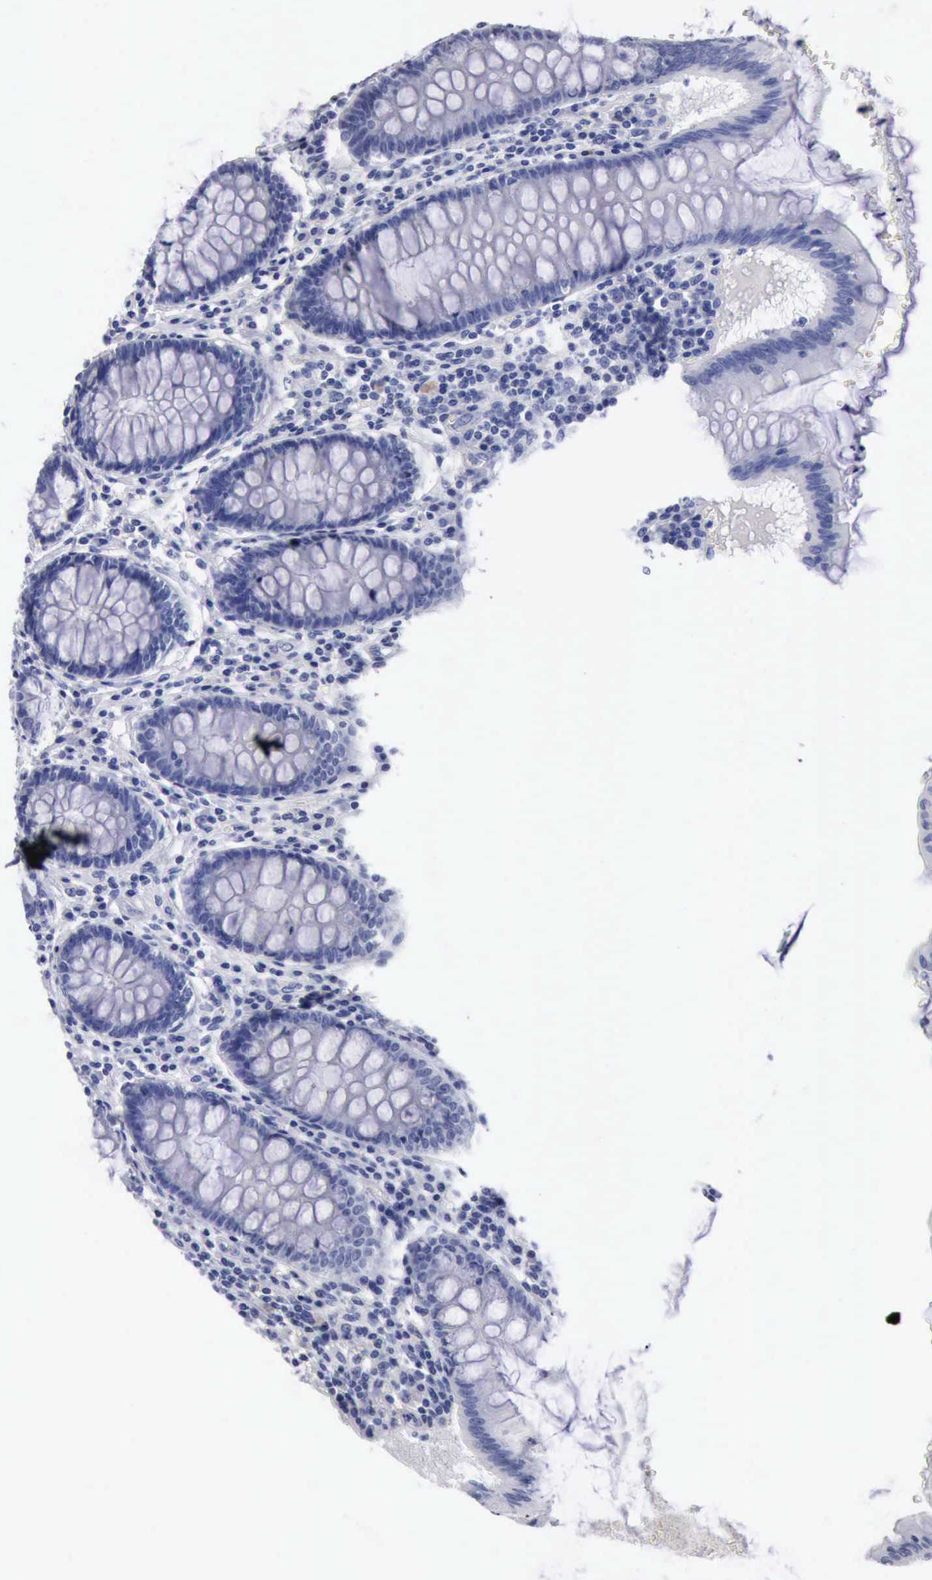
{"staining": {"intensity": "negative", "quantity": "none", "location": "none"}, "tissue": "colon", "cell_type": "Endothelial cells", "image_type": "normal", "snomed": [{"axis": "morphology", "description": "Normal tissue, NOS"}, {"axis": "topography", "description": "Colon"}], "caption": "A high-resolution photomicrograph shows IHC staining of unremarkable colon, which exhibits no significant staining in endothelial cells.", "gene": "CYP19A1", "patient": {"sex": "male", "age": 62}}